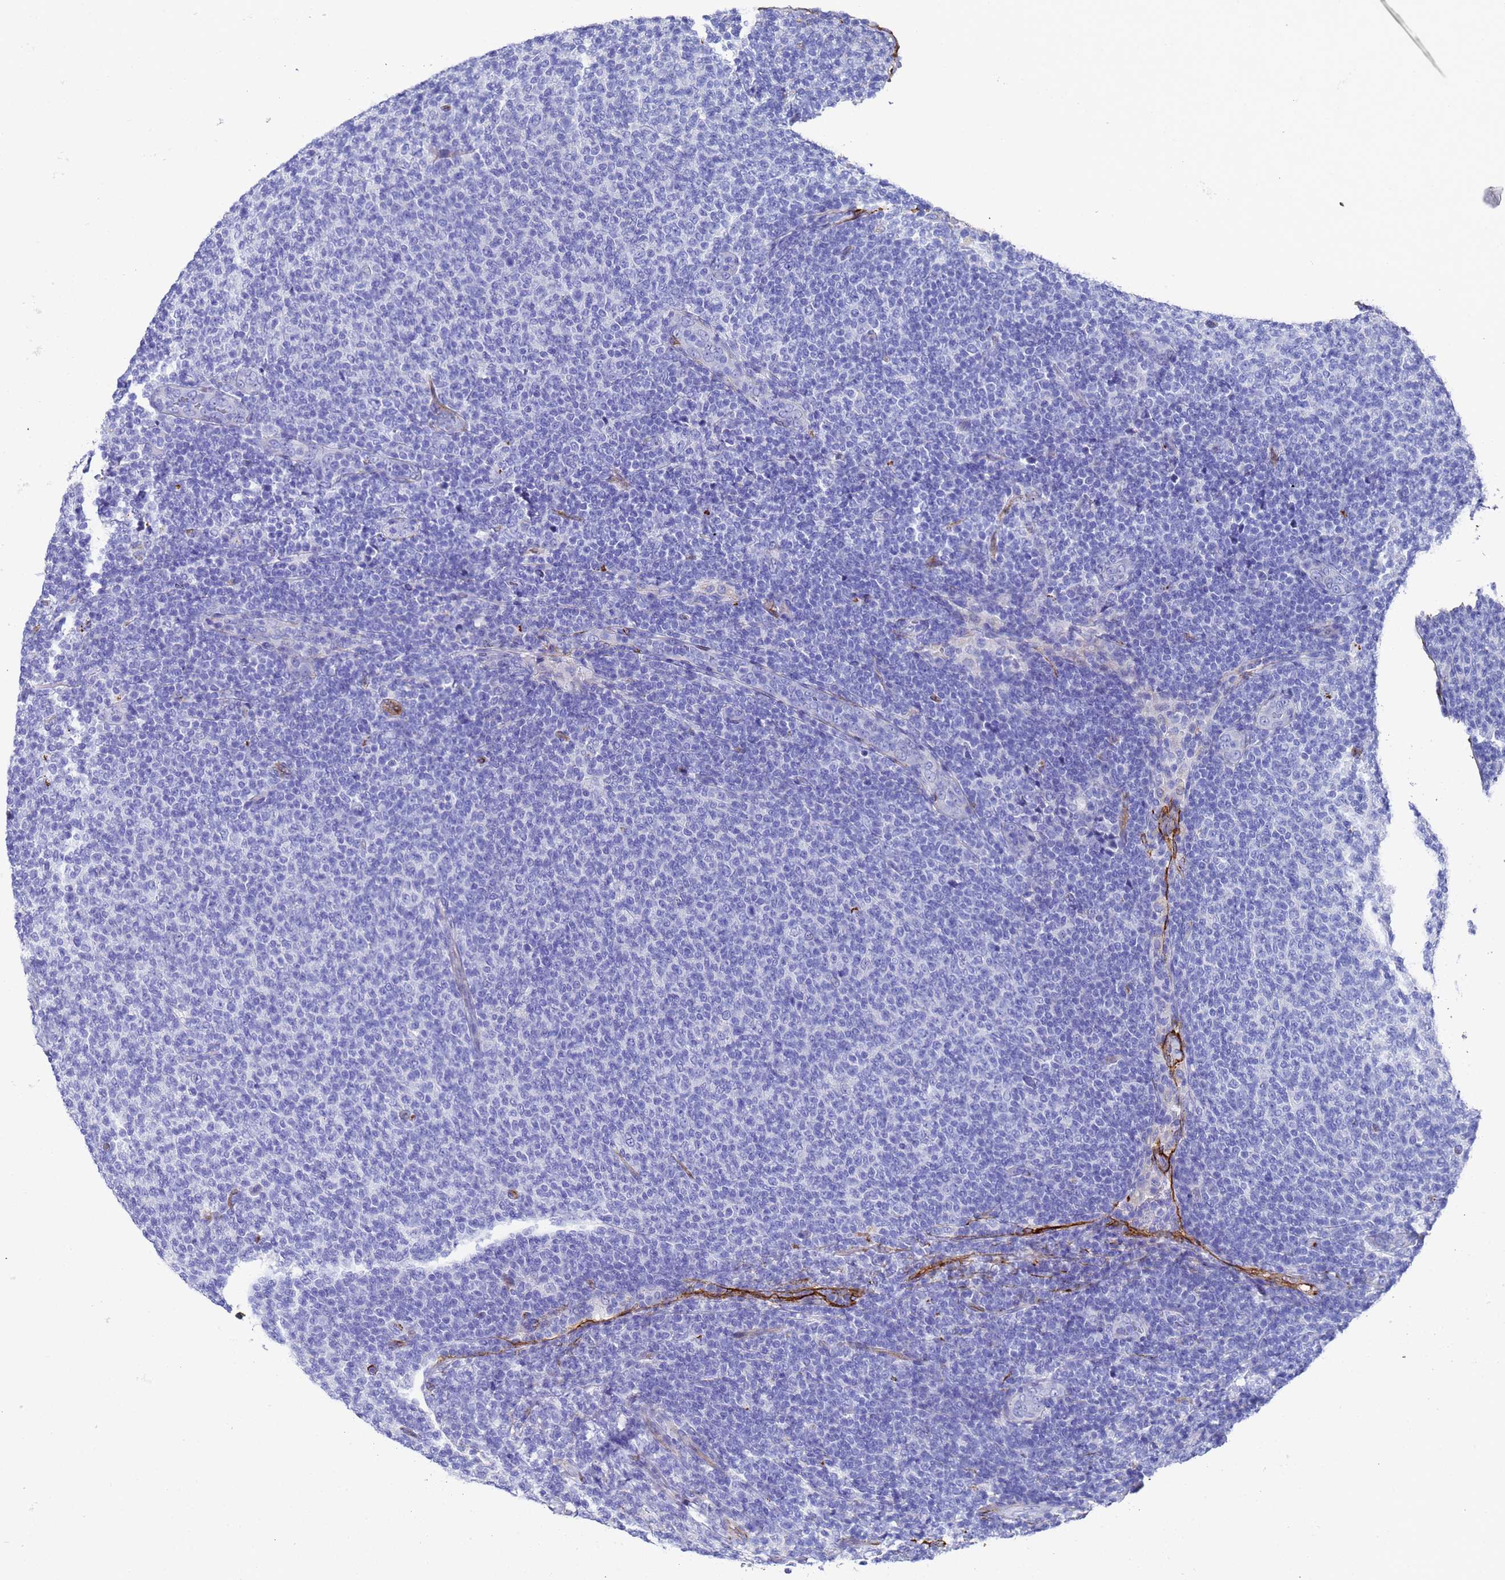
{"staining": {"intensity": "negative", "quantity": "none", "location": "none"}, "tissue": "lymphoma", "cell_type": "Tumor cells", "image_type": "cancer", "snomed": [{"axis": "morphology", "description": "Malignant lymphoma, non-Hodgkin's type, Low grade"}, {"axis": "topography", "description": "Lymph node"}], "caption": "Low-grade malignant lymphoma, non-Hodgkin's type stained for a protein using IHC displays no staining tumor cells.", "gene": "ADIPOQ", "patient": {"sex": "male", "age": 66}}